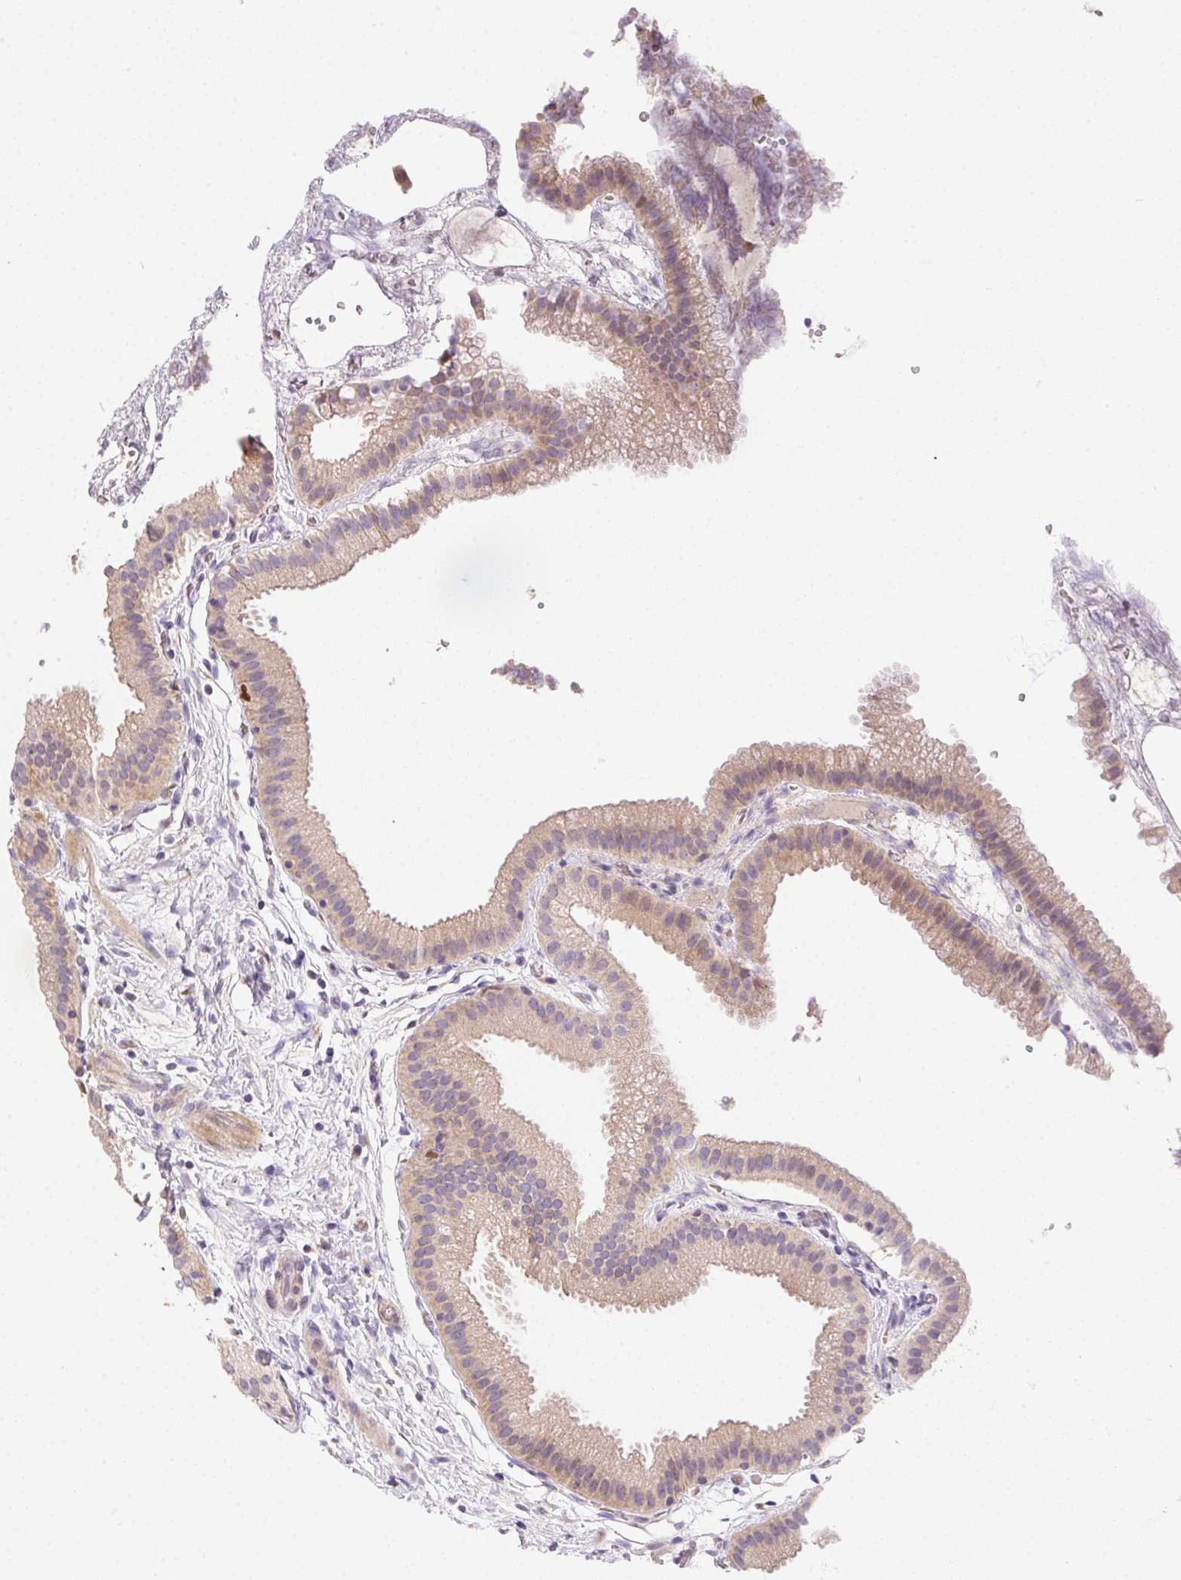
{"staining": {"intensity": "weak", "quantity": ">75%", "location": "cytoplasmic/membranous"}, "tissue": "gallbladder", "cell_type": "Glandular cells", "image_type": "normal", "snomed": [{"axis": "morphology", "description": "Normal tissue, NOS"}, {"axis": "topography", "description": "Gallbladder"}], "caption": "DAB immunohistochemical staining of benign gallbladder reveals weak cytoplasmic/membranous protein positivity in approximately >75% of glandular cells.", "gene": "HELLS", "patient": {"sex": "female", "age": 63}}